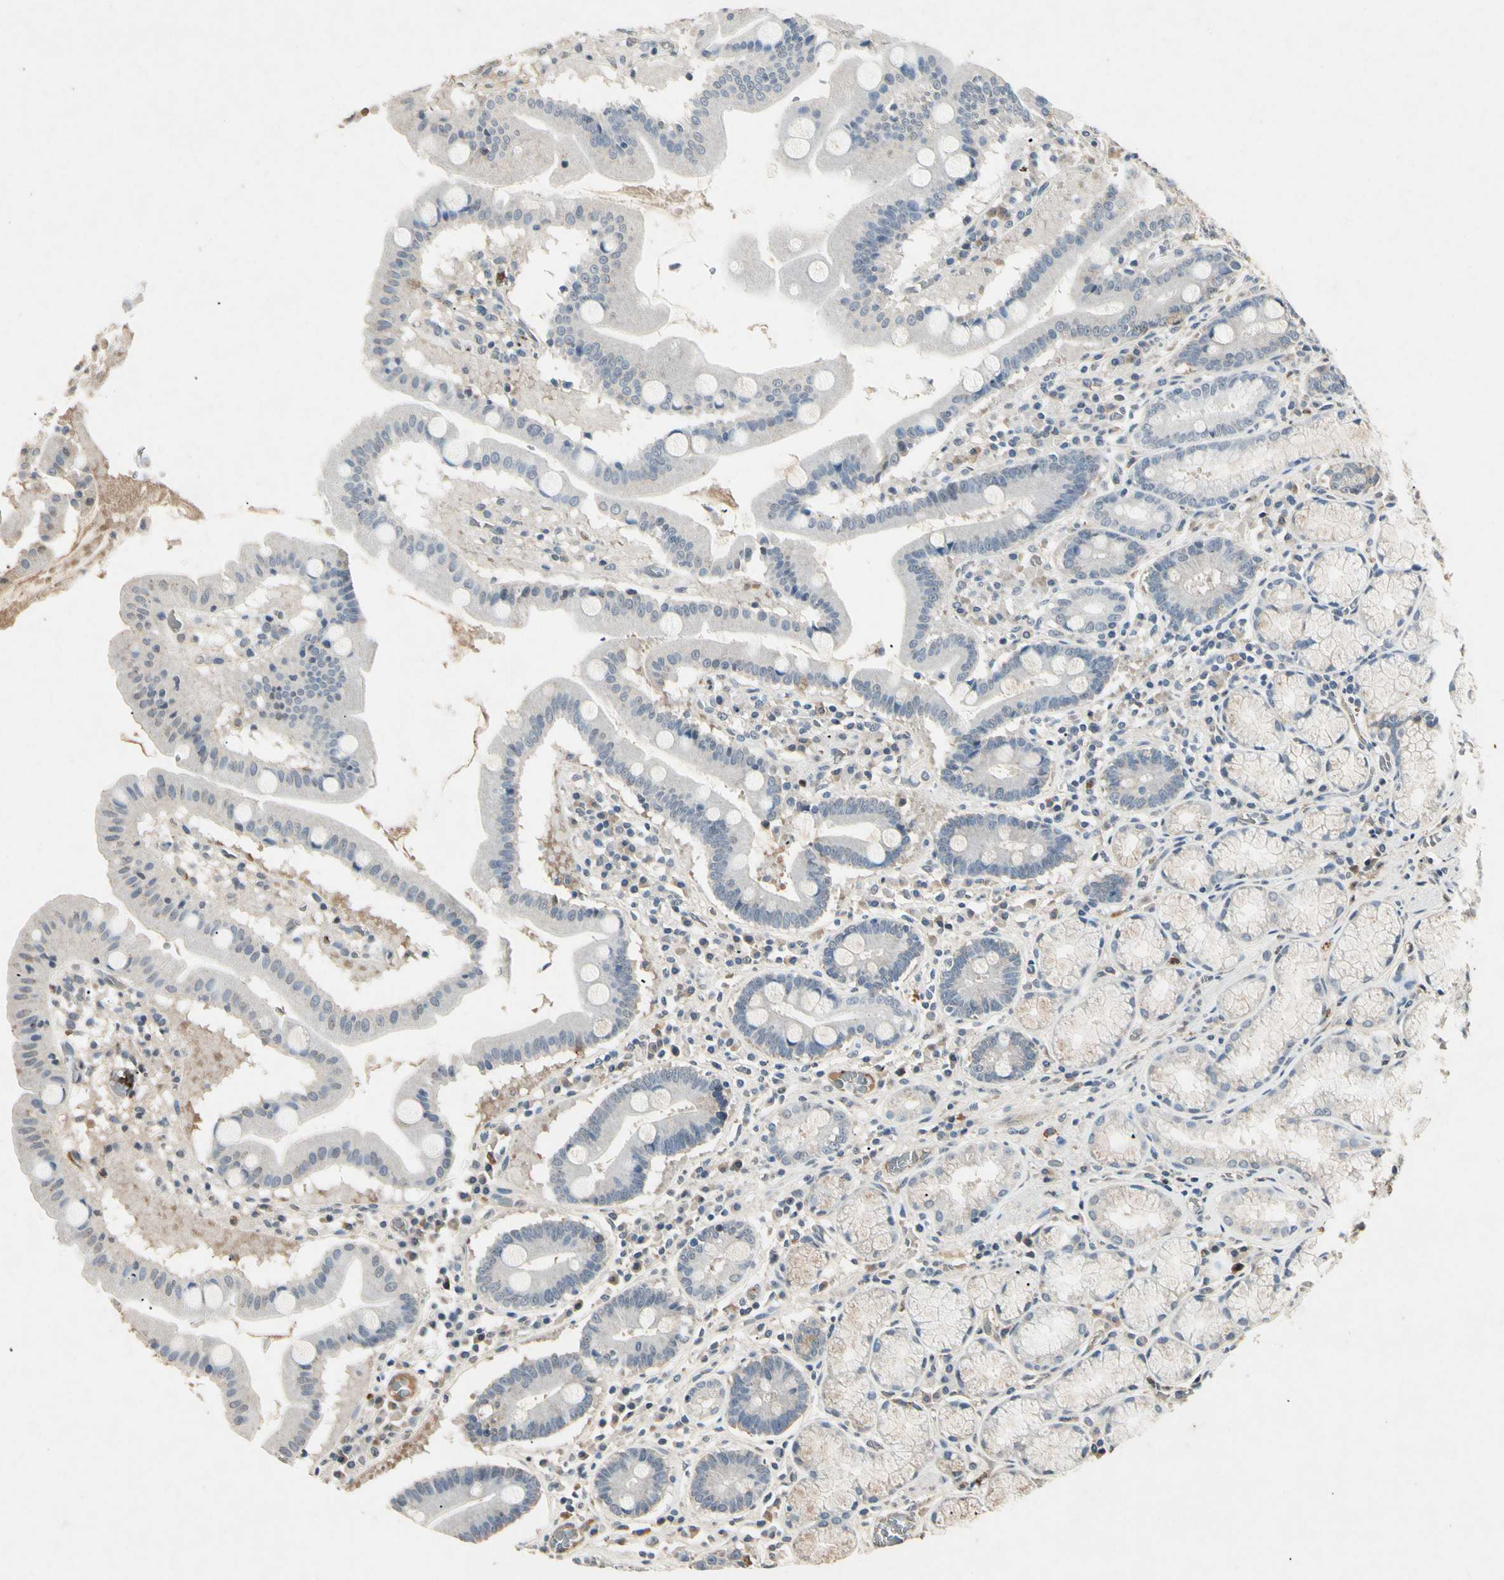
{"staining": {"intensity": "moderate", "quantity": "<25%", "location": "cytoplasmic/membranous"}, "tissue": "stomach", "cell_type": "Glandular cells", "image_type": "normal", "snomed": [{"axis": "morphology", "description": "Normal tissue, NOS"}, {"axis": "topography", "description": "Stomach, lower"}], "caption": "This is a micrograph of immunohistochemistry staining of unremarkable stomach, which shows moderate expression in the cytoplasmic/membranous of glandular cells.", "gene": "CP", "patient": {"sex": "male", "age": 56}}